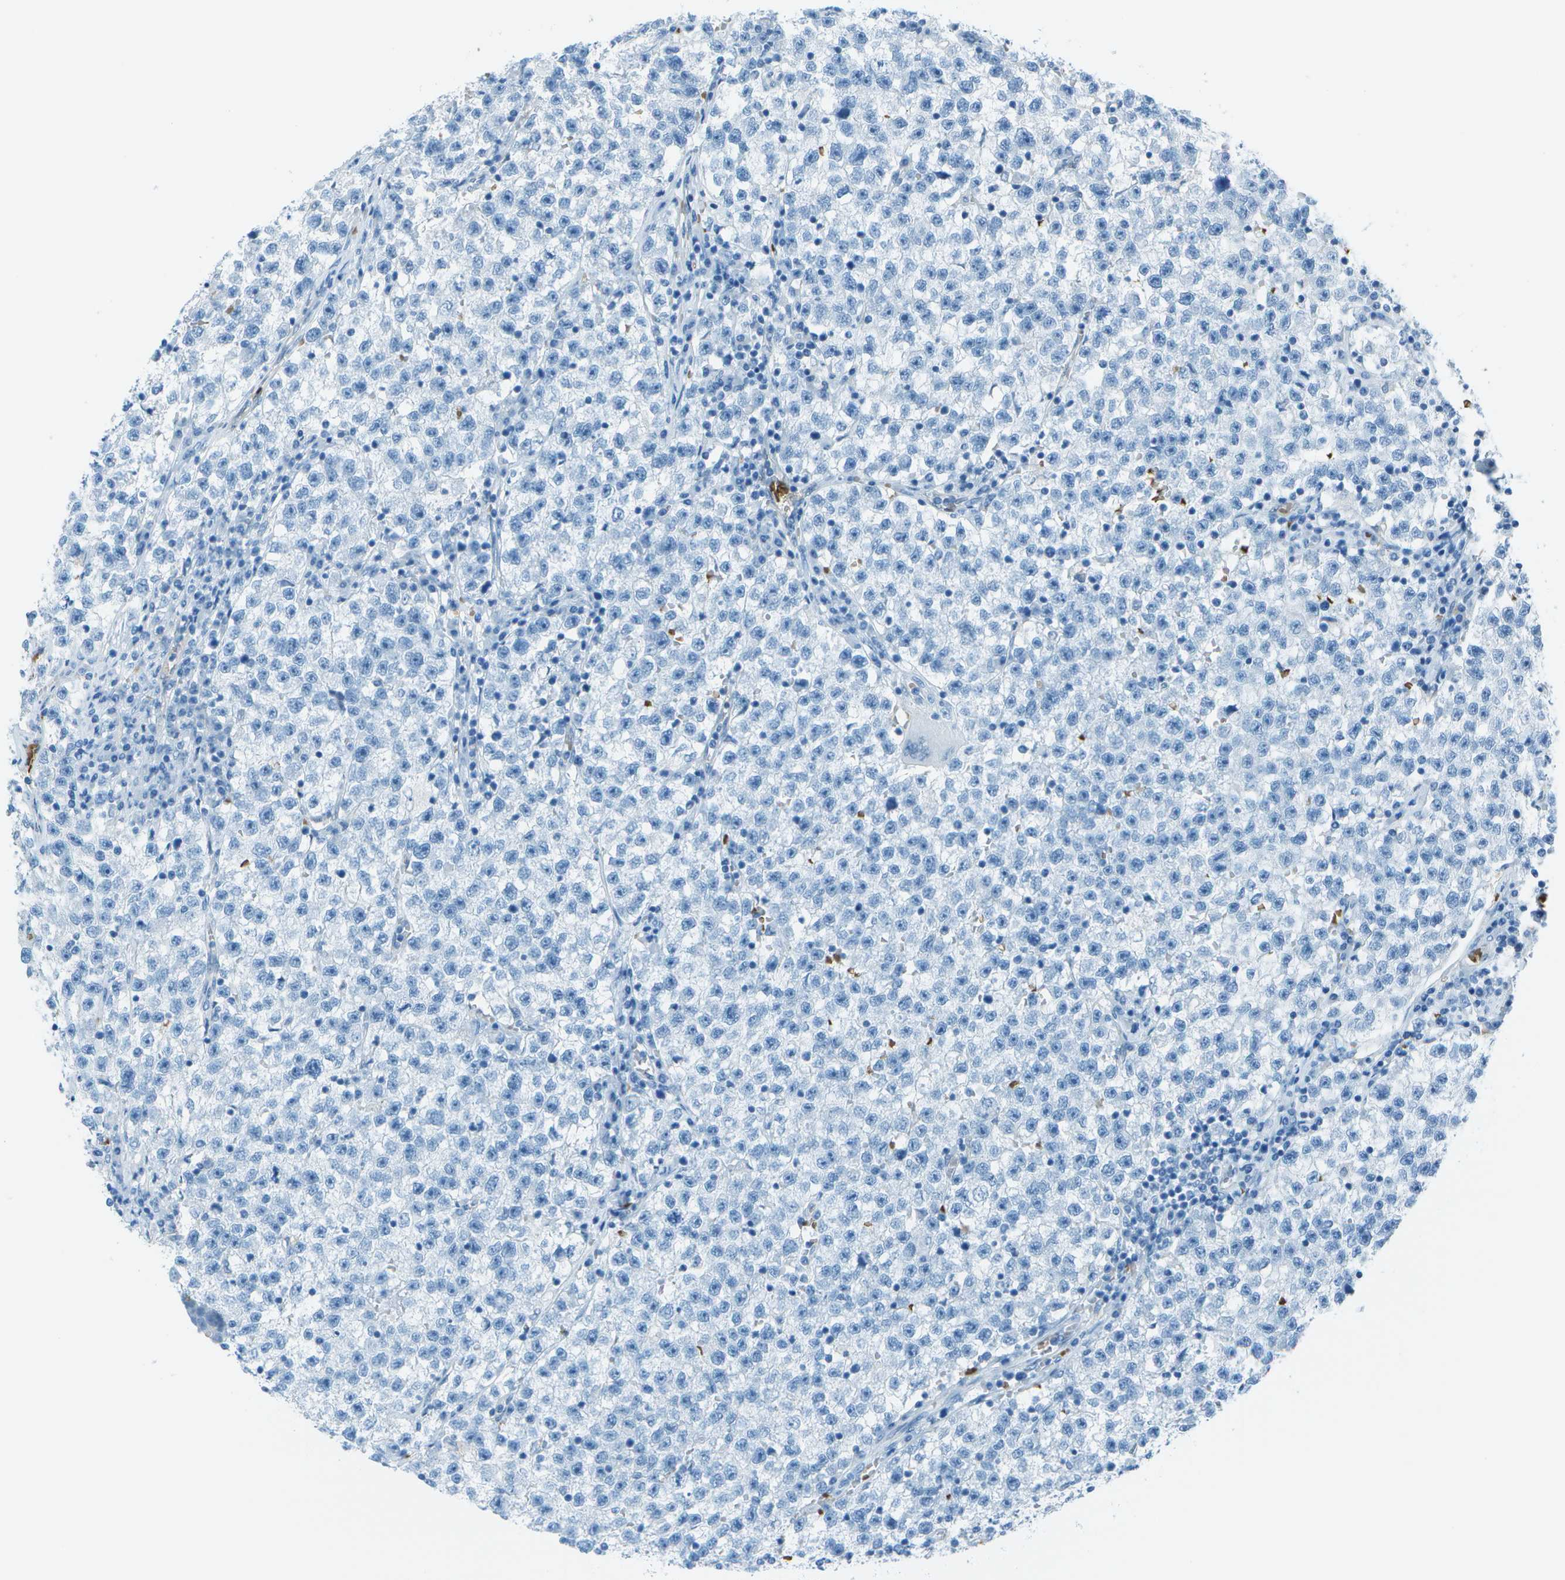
{"staining": {"intensity": "negative", "quantity": "none", "location": "none"}, "tissue": "testis cancer", "cell_type": "Tumor cells", "image_type": "cancer", "snomed": [{"axis": "morphology", "description": "Seminoma, NOS"}, {"axis": "topography", "description": "Testis"}], "caption": "A photomicrograph of testis cancer (seminoma) stained for a protein displays no brown staining in tumor cells.", "gene": "ASL", "patient": {"sex": "male", "age": 22}}